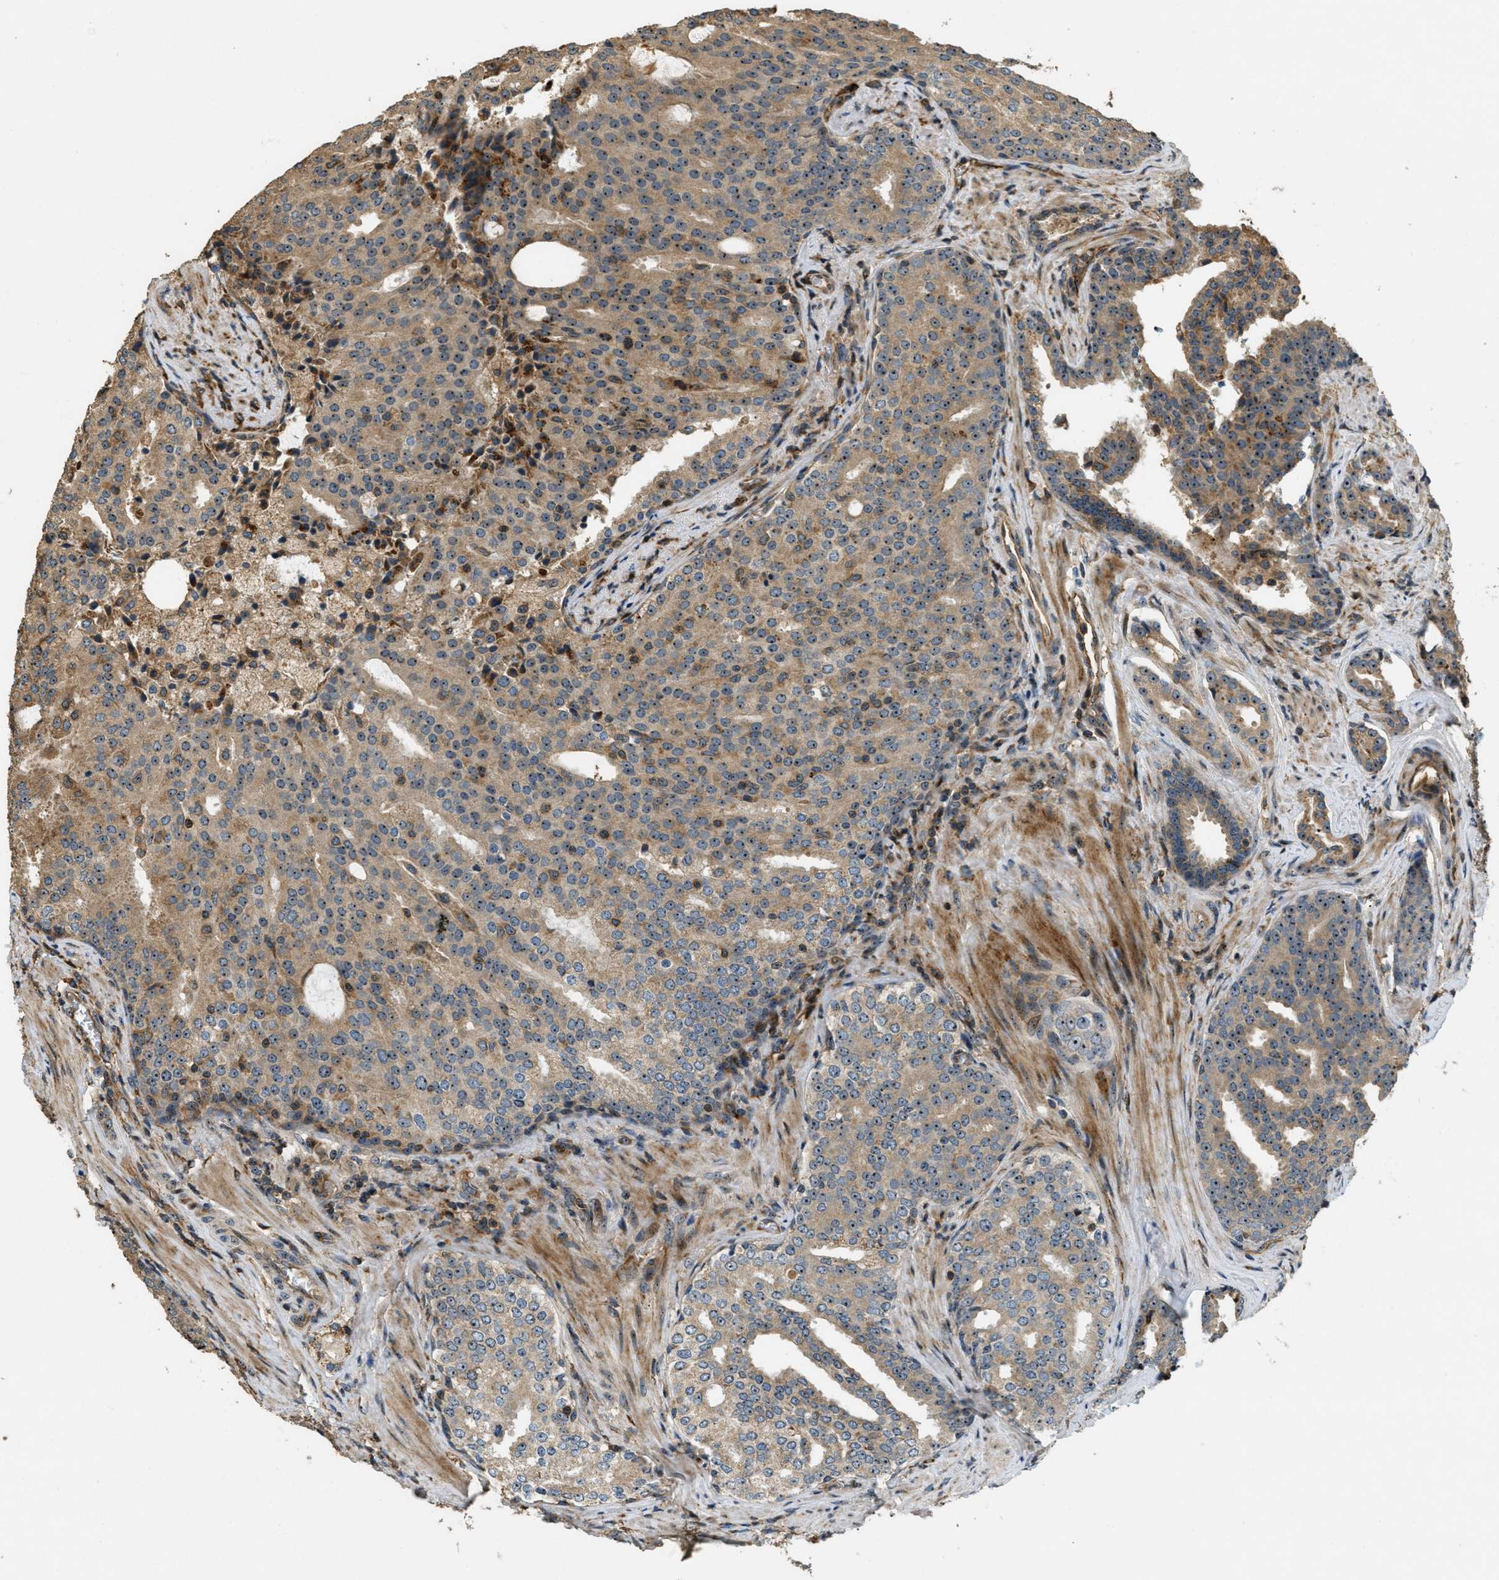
{"staining": {"intensity": "strong", "quantity": ">75%", "location": "cytoplasmic/membranous,nuclear"}, "tissue": "prostate cancer", "cell_type": "Tumor cells", "image_type": "cancer", "snomed": [{"axis": "morphology", "description": "Adenocarcinoma, High grade"}, {"axis": "topography", "description": "Prostate"}], "caption": "Protein expression analysis of high-grade adenocarcinoma (prostate) displays strong cytoplasmic/membranous and nuclear expression in about >75% of tumor cells. (brown staining indicates protein expression, while blue staining denotes nuclei).", "gene": "LRP12", "patient": {"sex": "male", "age": 71}}